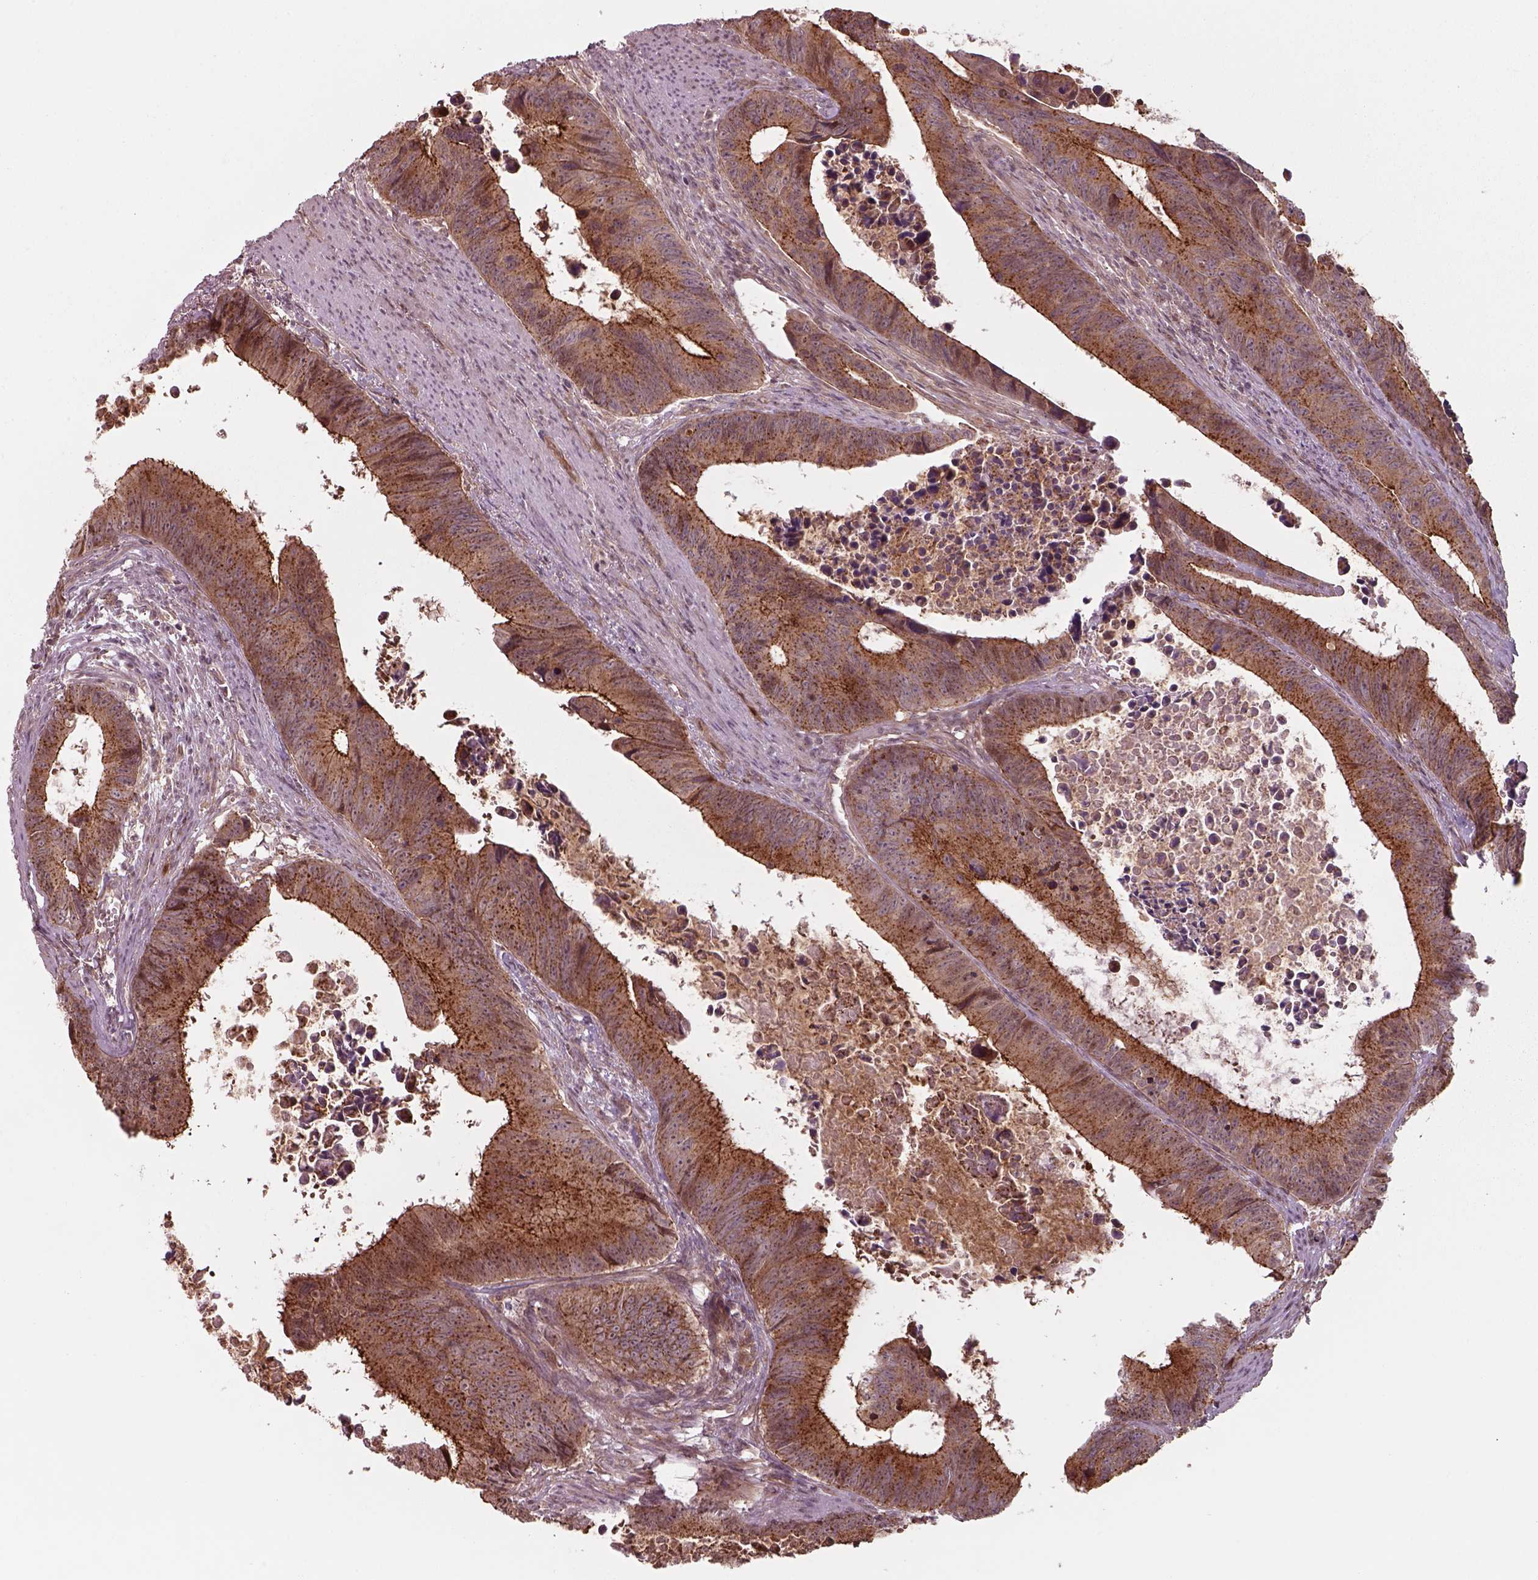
{"staining": {"intensity": "strong", "quantity": ">75%", "location": "cytoplasmic/membranous"}, "tissue": "colorectal cancer", "cell_type": "Tumor cells", "image_type": "cancer", "snomed": [{"axis": "morphology", "description": "Adenocarcinoma, NOS"}, {"axis": "topography", "description": "Colon"}], "caption": "This is an image of immunohistochemistry staining of colorectal cancer (adenocarcinoma), which shows strong staining in the cytoplasmic/membranous of tumor cells.", "gene": "CHMP3", "patient": {"sex": "female", "age": 87}}